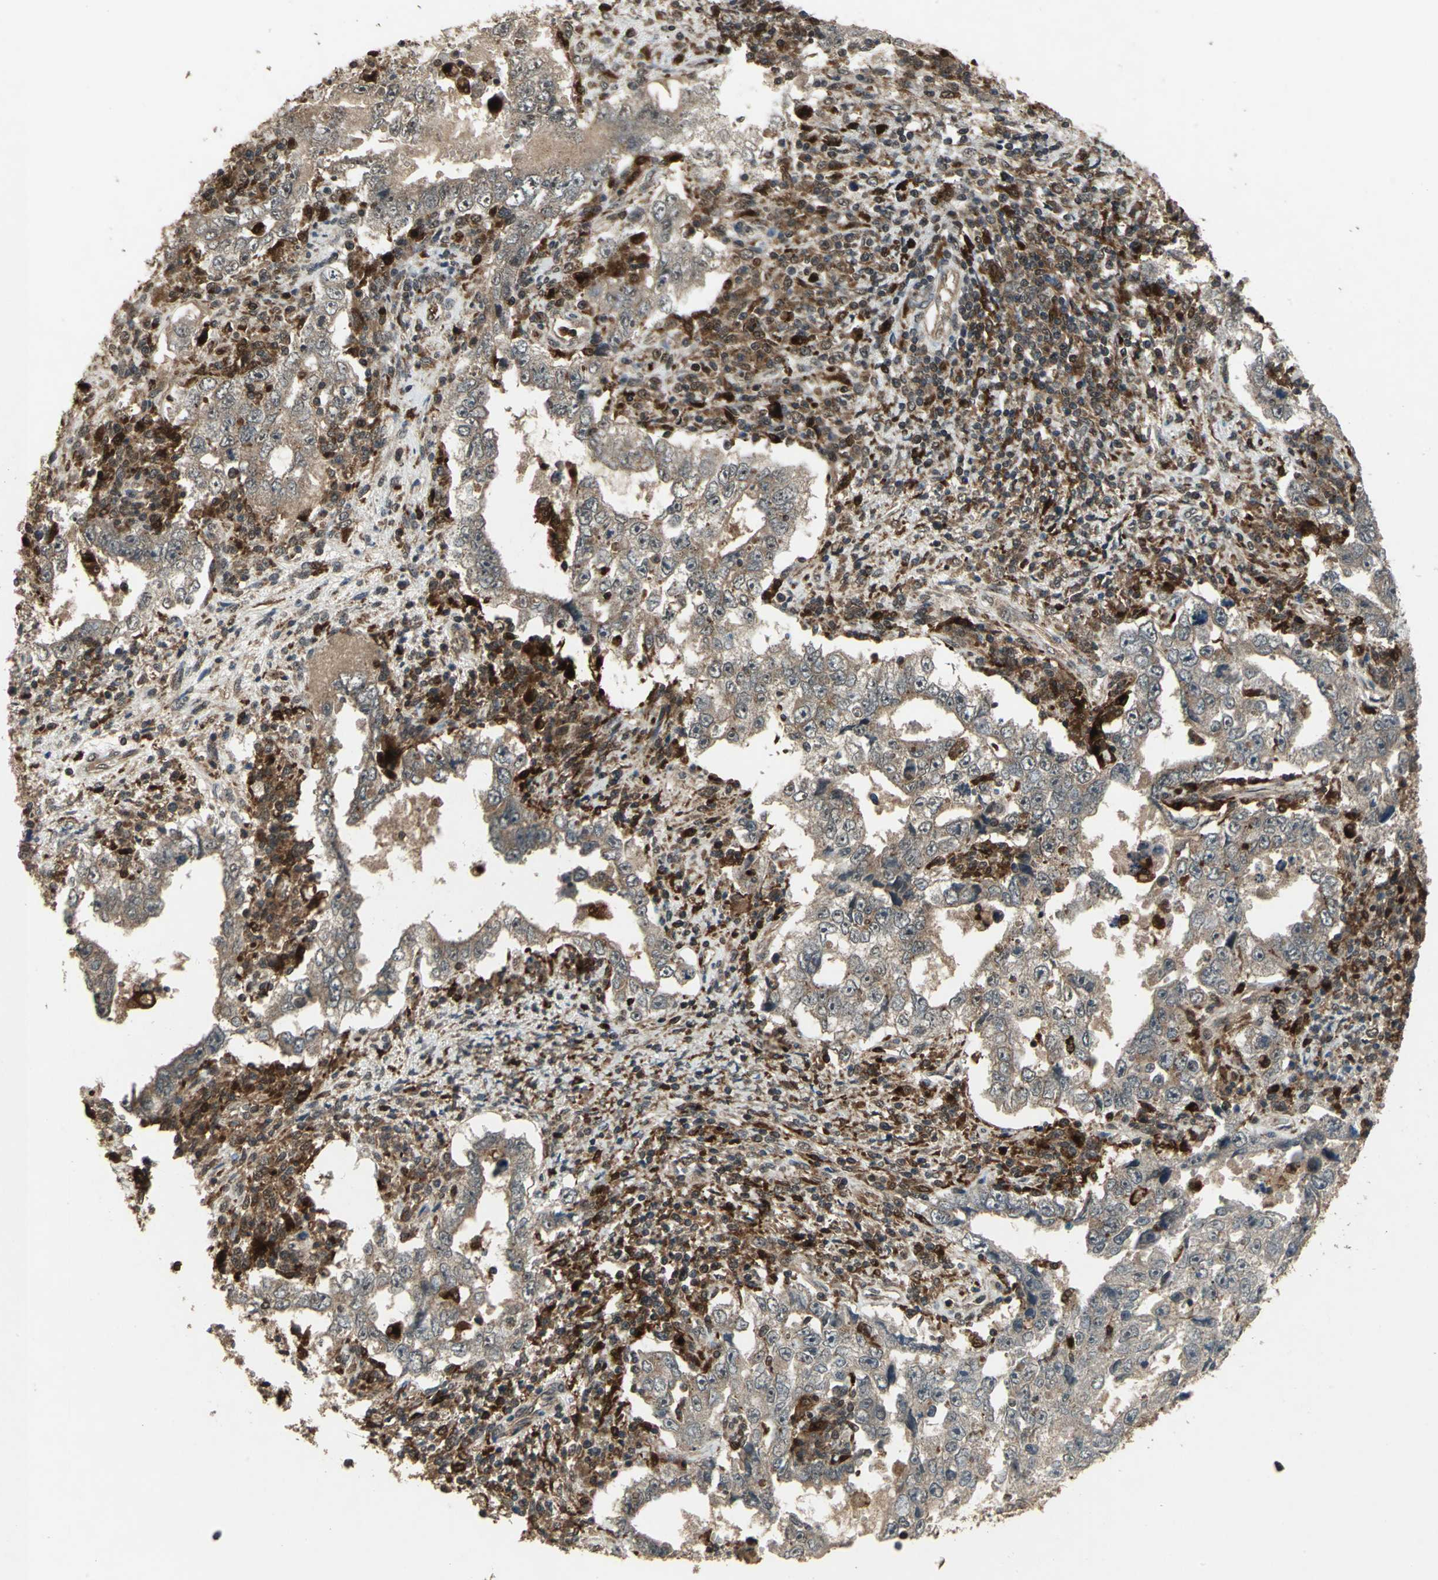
{"staining": {"intensity": "weak", "quantity": "25%-75%", "location": "cytoplasmic/membranous"}, "tissue": "testis cancer", "cell_type": "Tumor cells", "image_type": "cancer", "snomed": [{"axis": "morphology", "description": "Carcinoma, Embryonal, NOS"}, {"axis": "topography", "description": "Testis"}], "caption": "Testis cancer tissue demonstrates weak cytoplasmic/membranous positivity in approximately 25%-75% of tumor cells, visualized by immunohistochemistry. (DAB (3,3'-diaminobenzidine) IHC, brown staining for protein, blue staining for nuclei).", "gene": "PYCARD", "patient": {"sex": "male", "age": 26}}